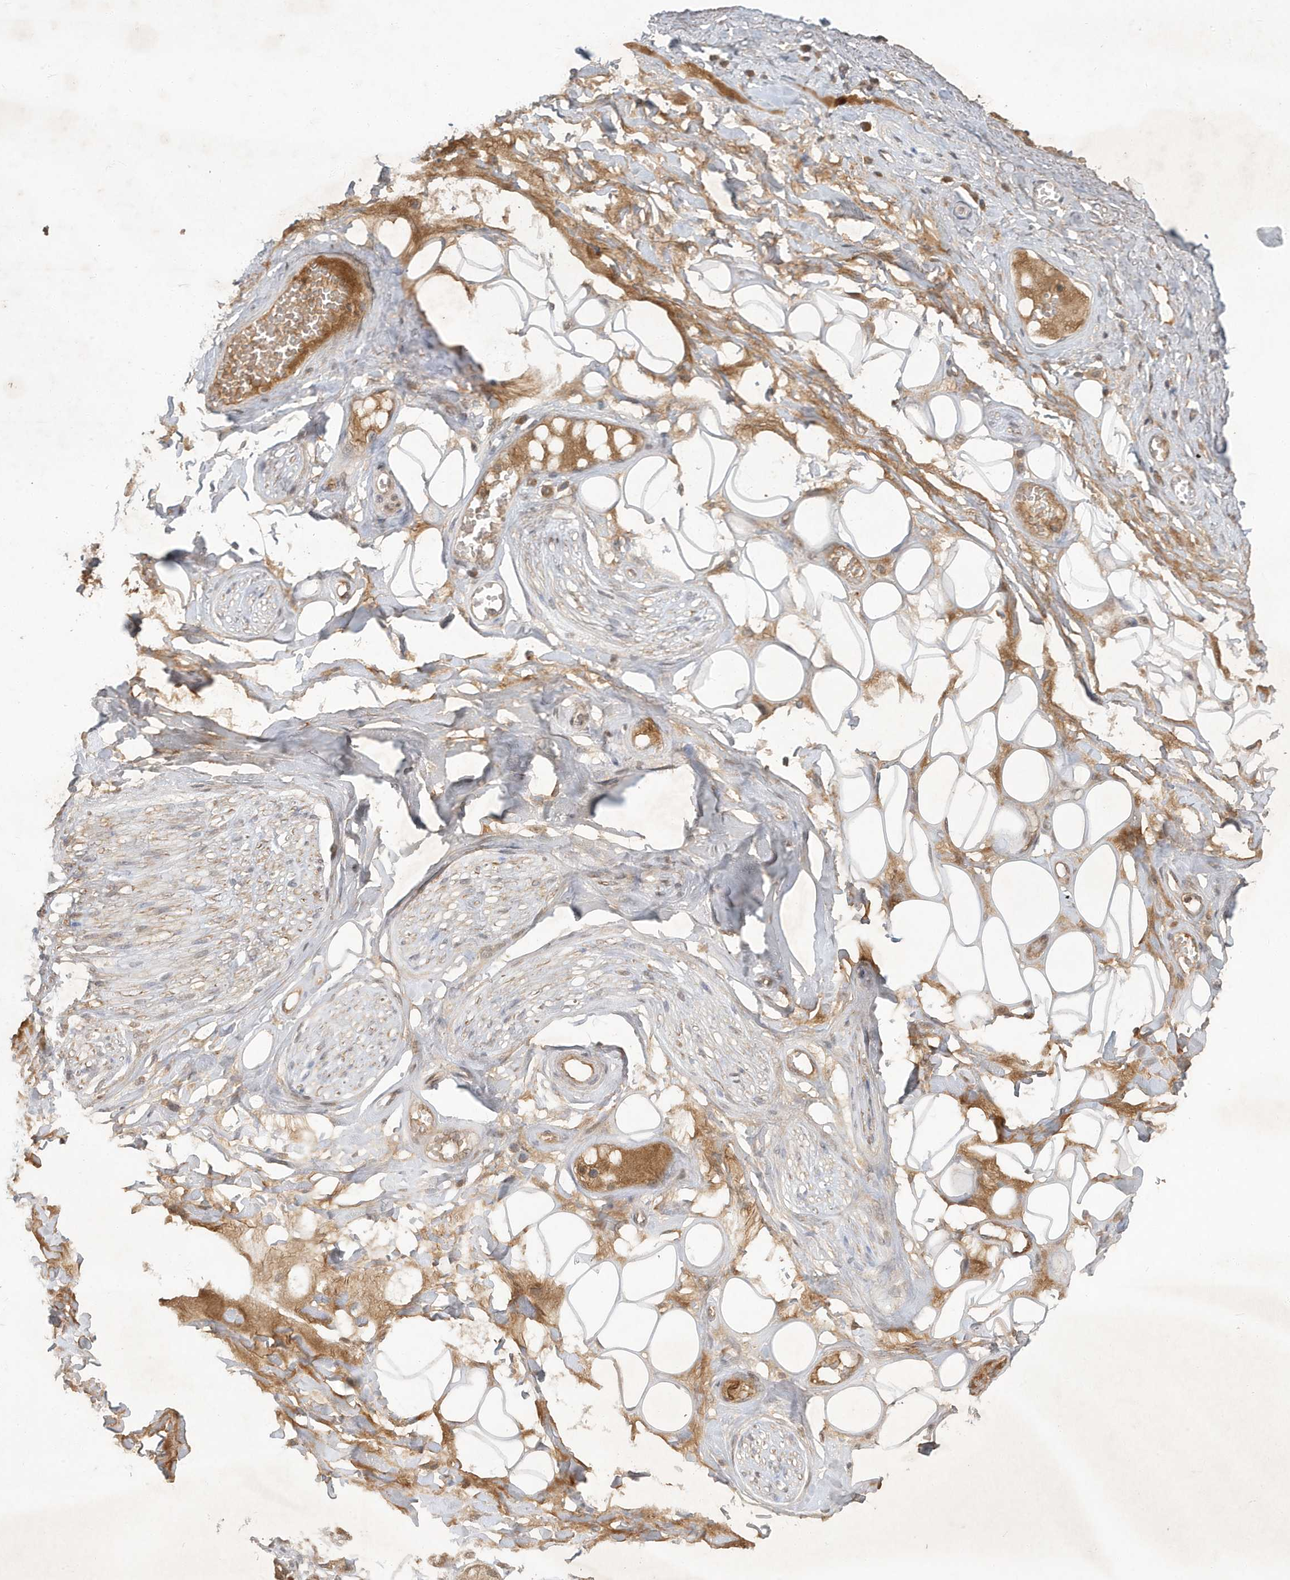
{"staining": {"intensity": "negative", "quantity": "none", "location": "none"}, "tissue": "adipose tissue", "cell_type": "Adipocytes", "image_type": "normal", "snomed": [{"axis": "morphology", "description": "Normal tissue, NOS"}, {"axis": "morphology", "description": "Inflammation, NOS"}, {"axis": "topography", "description": "Salivary gland"}, {"axis": "topography", "description": "Peripheral nerve tissue"}], "caption": "DAB immunohistochemical staining of normal adipose tissue exhibits no significant expression in adipocytes.", "gene": "ABCB9", "patient": {"sex": "female", "age": 75}}